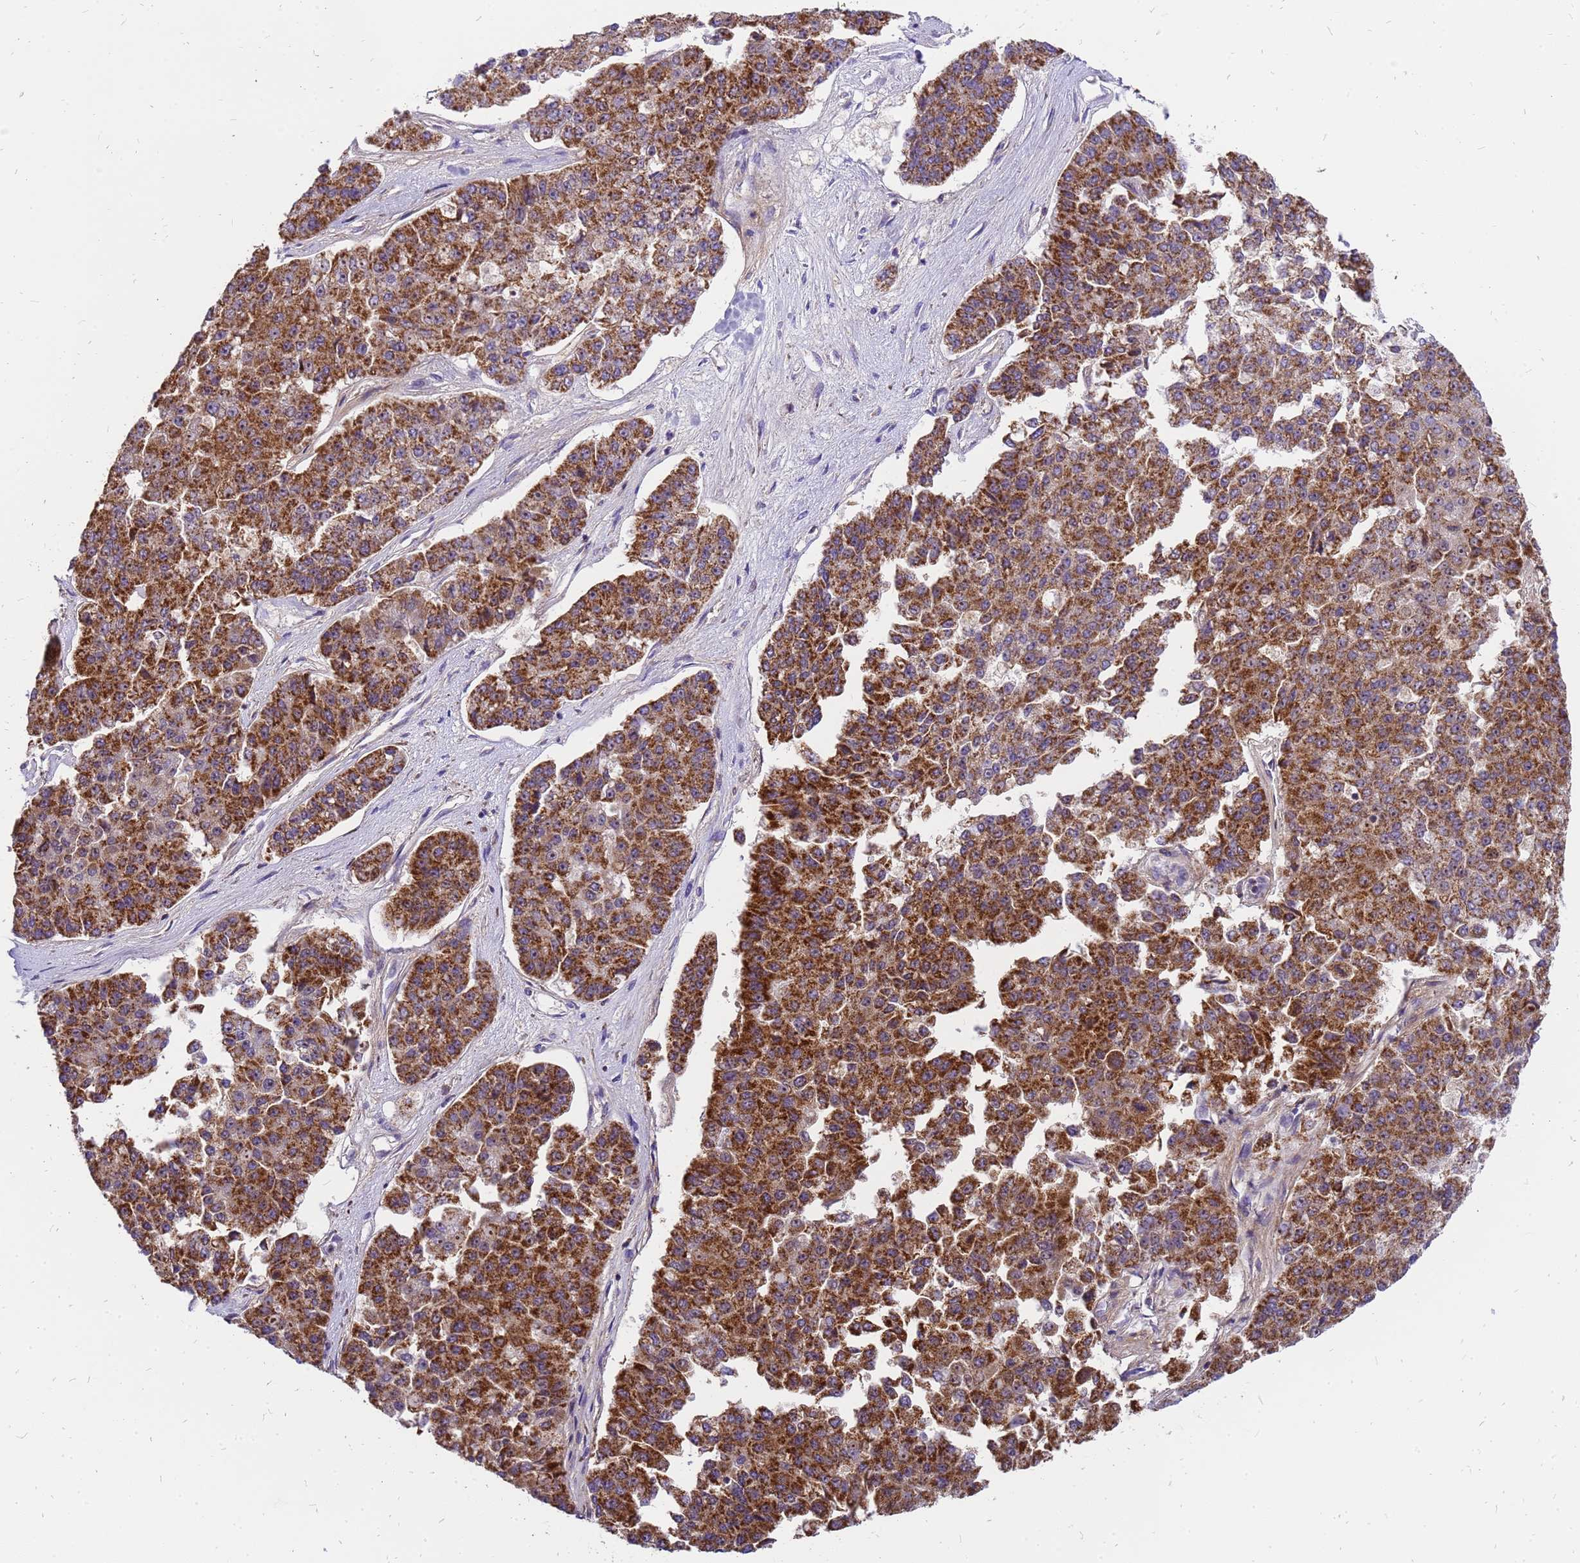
{"staining": {"intensity": "strong", "quantity": ">75%", "location": "cytoplasmic/membranous"}, "tissue": "pancreatic cancer", "cell_type": "Tumor cells", "image_type": "cancer", "snomed": [{"axis": "morphology", "description": "Adenocarcinoma, NOS"}, {"axis": "topography", "description": "Pancreas"}], "caption": "Pancreatic cancer (adenocarcinoma) stained for a protein shows strong cytoplasmic/membranous positivity in tumor cells.", "gene": "MRPS26", "patient": {"sex": "male", "age": 50}}